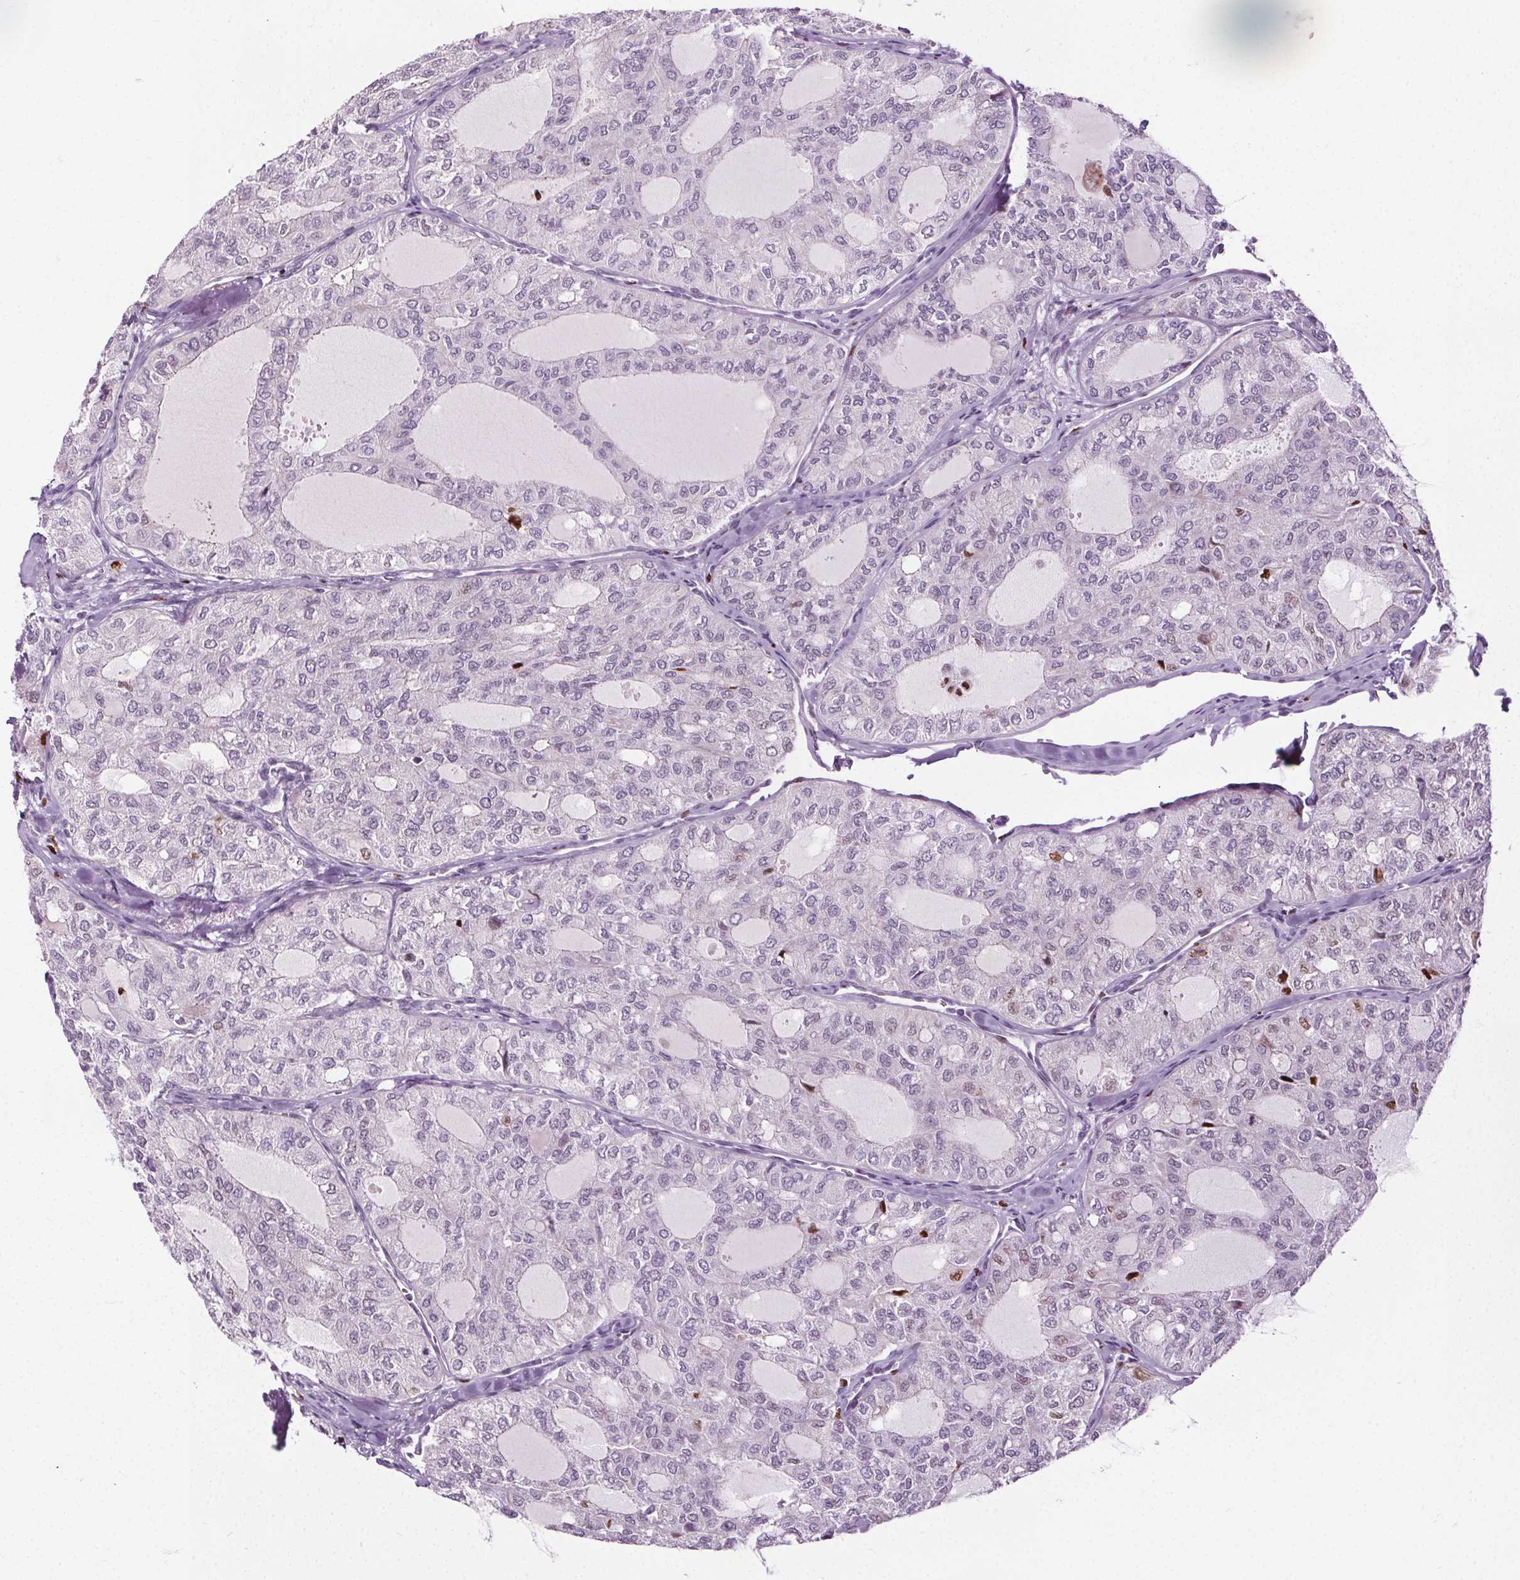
{"staining": {"intensity": "moderate", "quantity": "<25%", "location": "nuclear"}, "tissue": "thyroid cancer", "cell_type": "Tumor cells", "image_type": "cancer", "snomed": [{"axis": "morphology", "description": "Follicular adenoma carcinoma, NOS"}, {"axis": "topography", "description": "Thyroid gland"}], "caption": "Brown immunohistochemical staining in thyroid cancer exhibits moderate nuclear positivity in about <25% of tumor cells. The staining was performed using DAB to visualize the protein expression in brown, while the nuclei were stained in blue with hematoxylin (Magnification: 20x).", "gene": "CEBPA", "patient": {"sex": "male", "age": 75}}